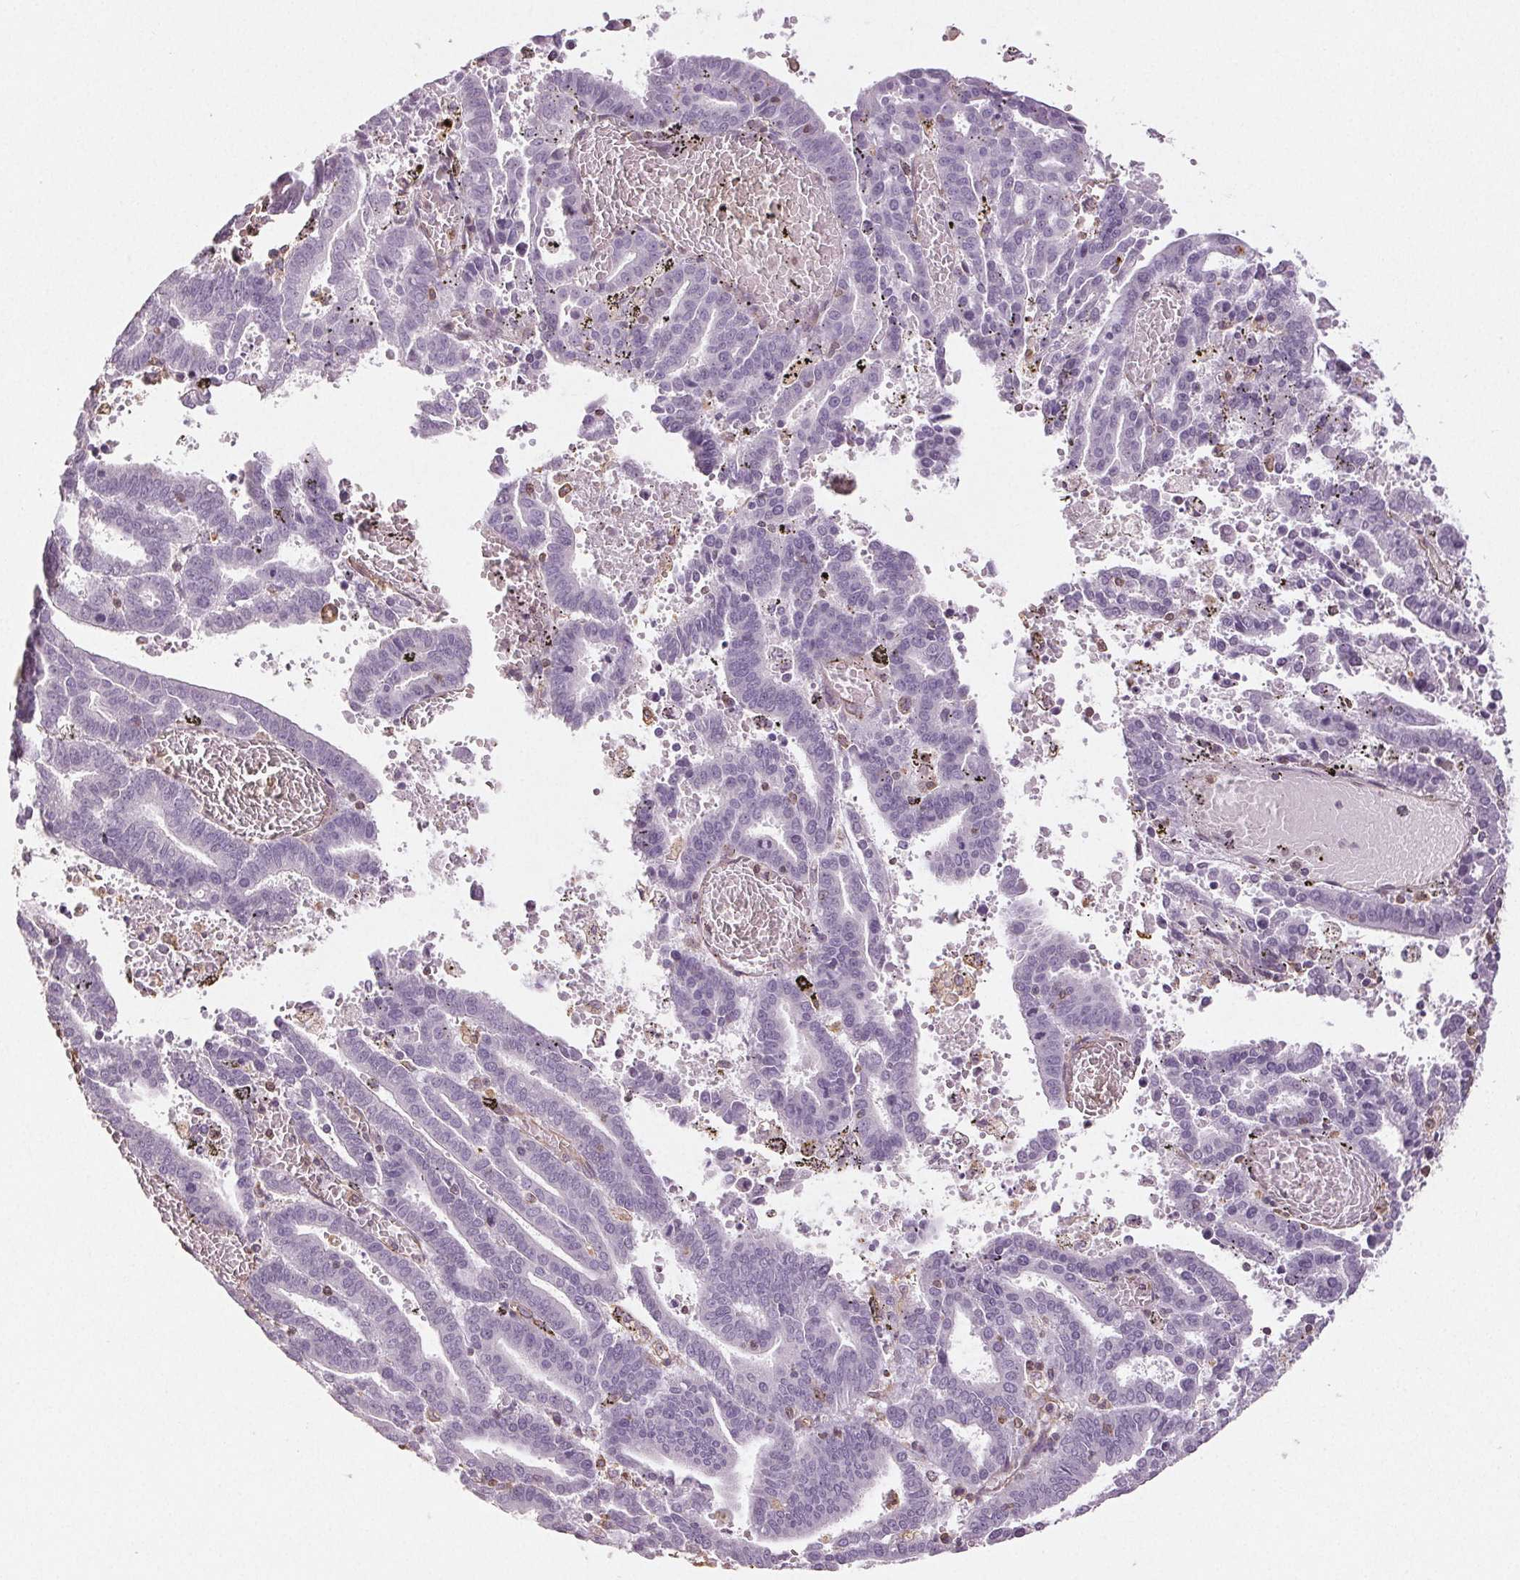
{"staining": {"intensity": "negative", "quantity": "none", "location": "none"}, "tissue": "endometrial cancer", "cell_type": "Tumor cells", "image_type": "cancer", "snomed": [{"axis": "morphology", "description": "Adenocarcinoma, NOS"}, {"axis": "topography", "description": "Uterus"}], "caption": "High magnification brightfield microscopy of endometrial adenocarcinoma stained with DAB (3,3'-diaminobenzidine) (brown) and counterstained with hematoxylin (blue): tumor cells show no significant staining. (Immunohistochemistry, brightfield microscopy, high magnification).", "gene": "COL7A1", "patient": {"sex": "female", "age": 83}}